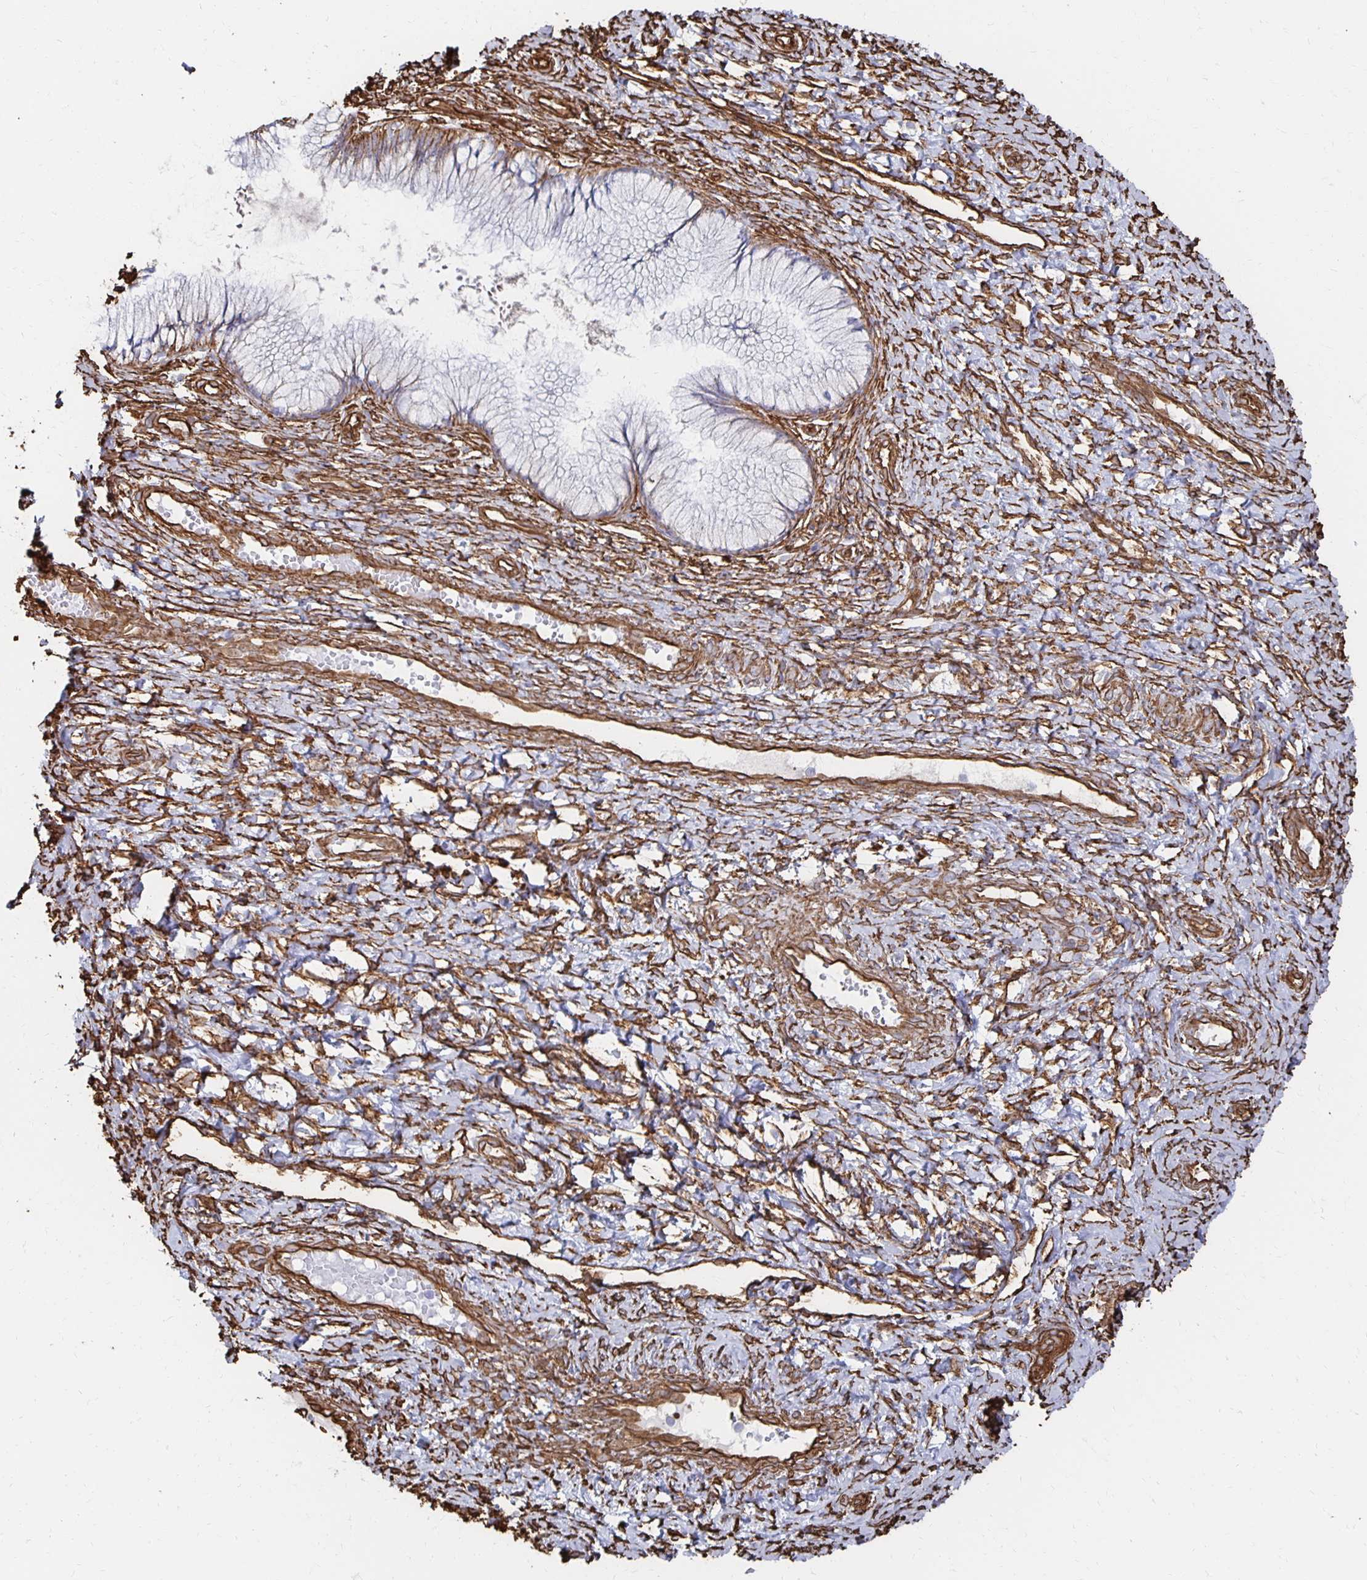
{"staining": {"intensity": "negative", "quantity": "none", "location": "none"}, "tissue": "cervix", "cell_type": "Glandular cells", "image_type": "normal", "snomed": [{"axis": "morphology", "description": "Normal tissue, NOS"}, {"axis": "topography", "description": "Cervix"}], "caption": "Micrograph shows no protein staining in glandular cells of unremarkable cervix.", "gene": "VIPR2", "patient": {"sex": "female", "age": 37}}